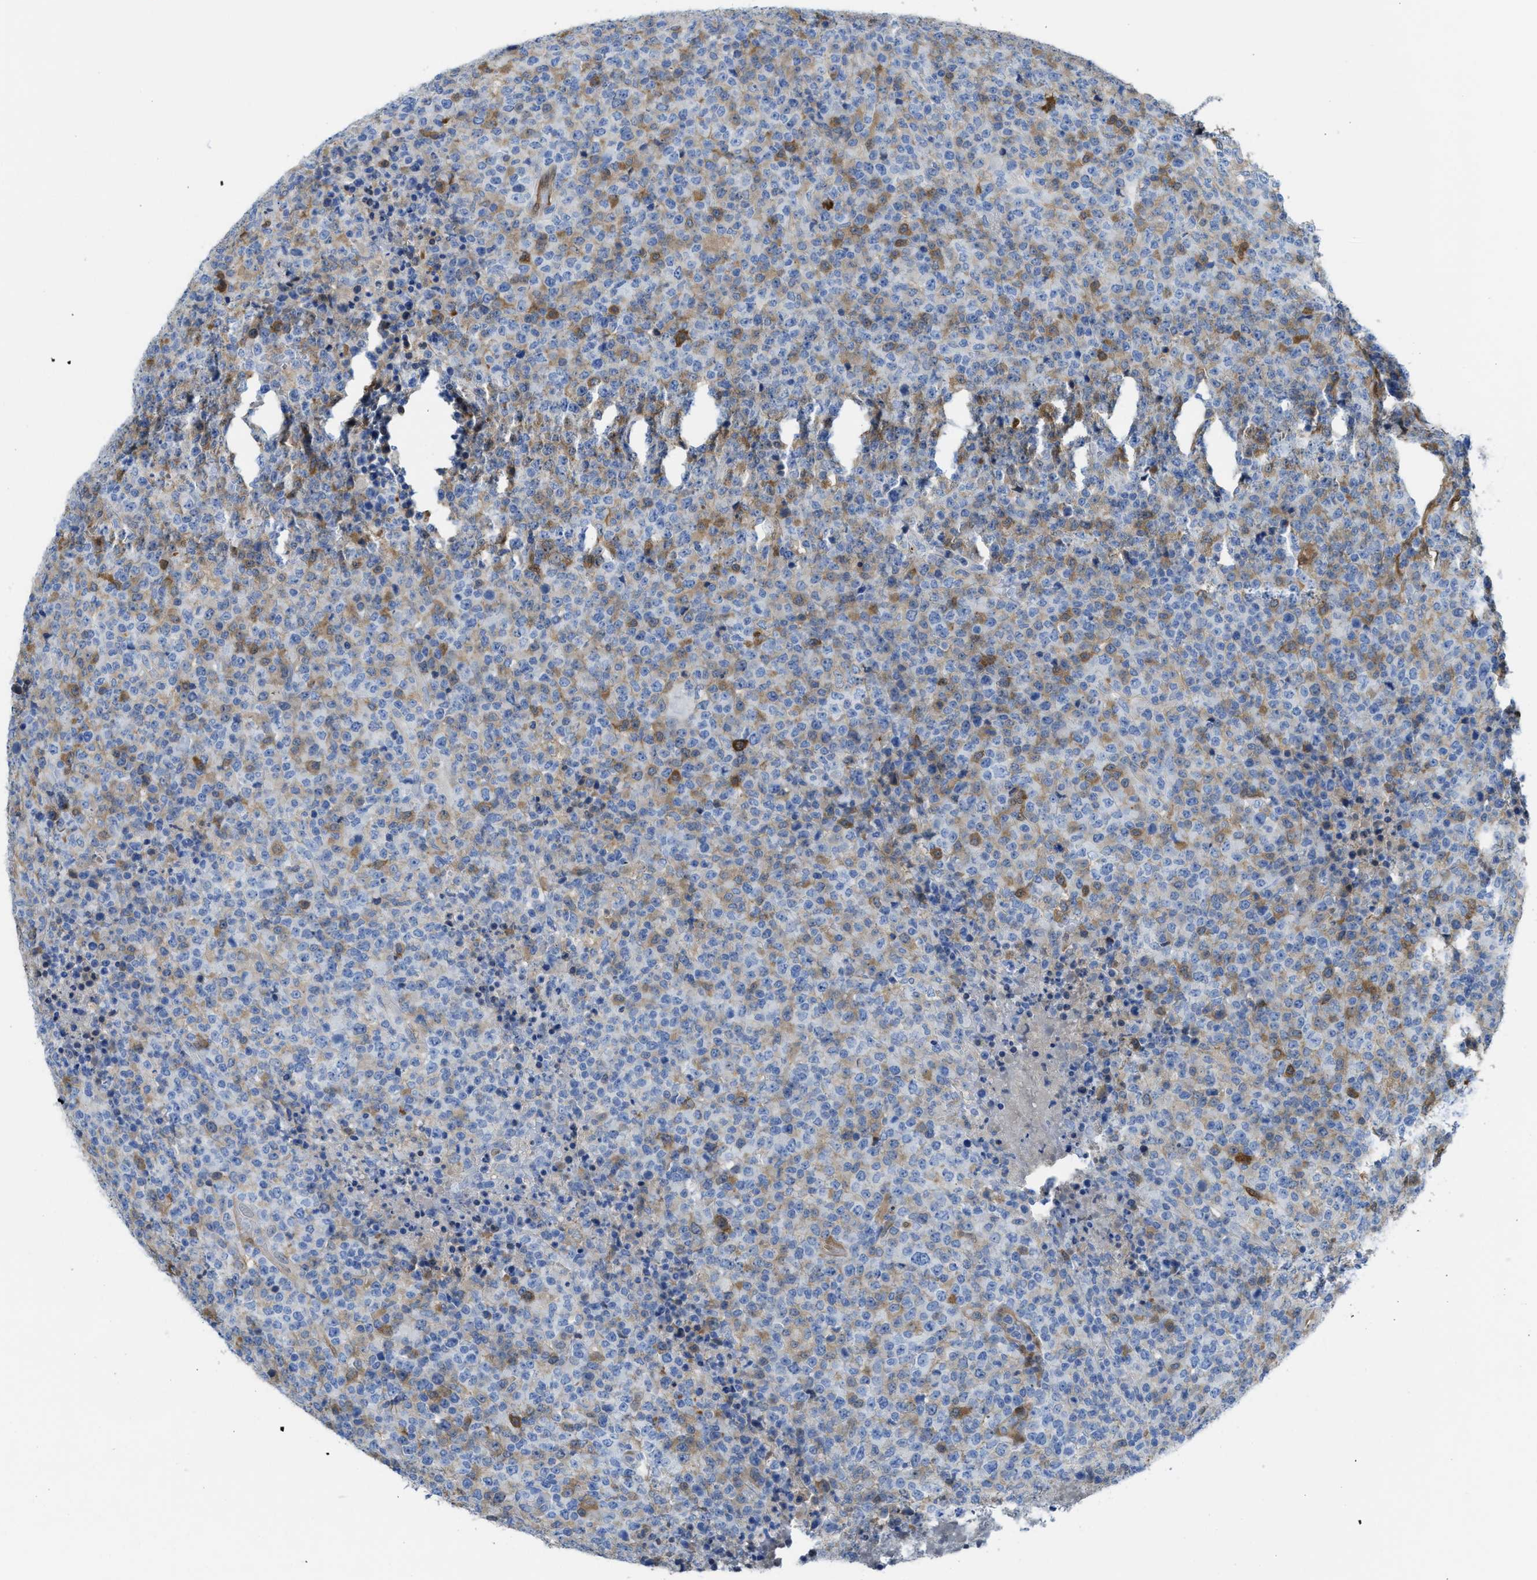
{"staining": {"intensity": "moderate", "quantity": "<25%", "location": "cytoplasmic/membranous"}, "tissue": "lymphoma", "cell_type": "Tumor cells", "image_type": "cancer", "snomed": [{"axis": "morphology", "description": "Malignant lymphoma, non-Hodgkin's type, High grade"}, {"axis": "topography", "description": "Lymph node"}], "caption": "IHC of human malignant lymphoma, non-Hodgkin's type (high-grade) reveals low levels of moderate cytoplasmic/membranous staining in approximately <25% of tumor cells. Using DAB (brown) and hematoxylin (blue) stains, captured at high magnification using brightfield microscopy.", "gene": "ASS1", "patient": {"sex": "male", "age": 13}}